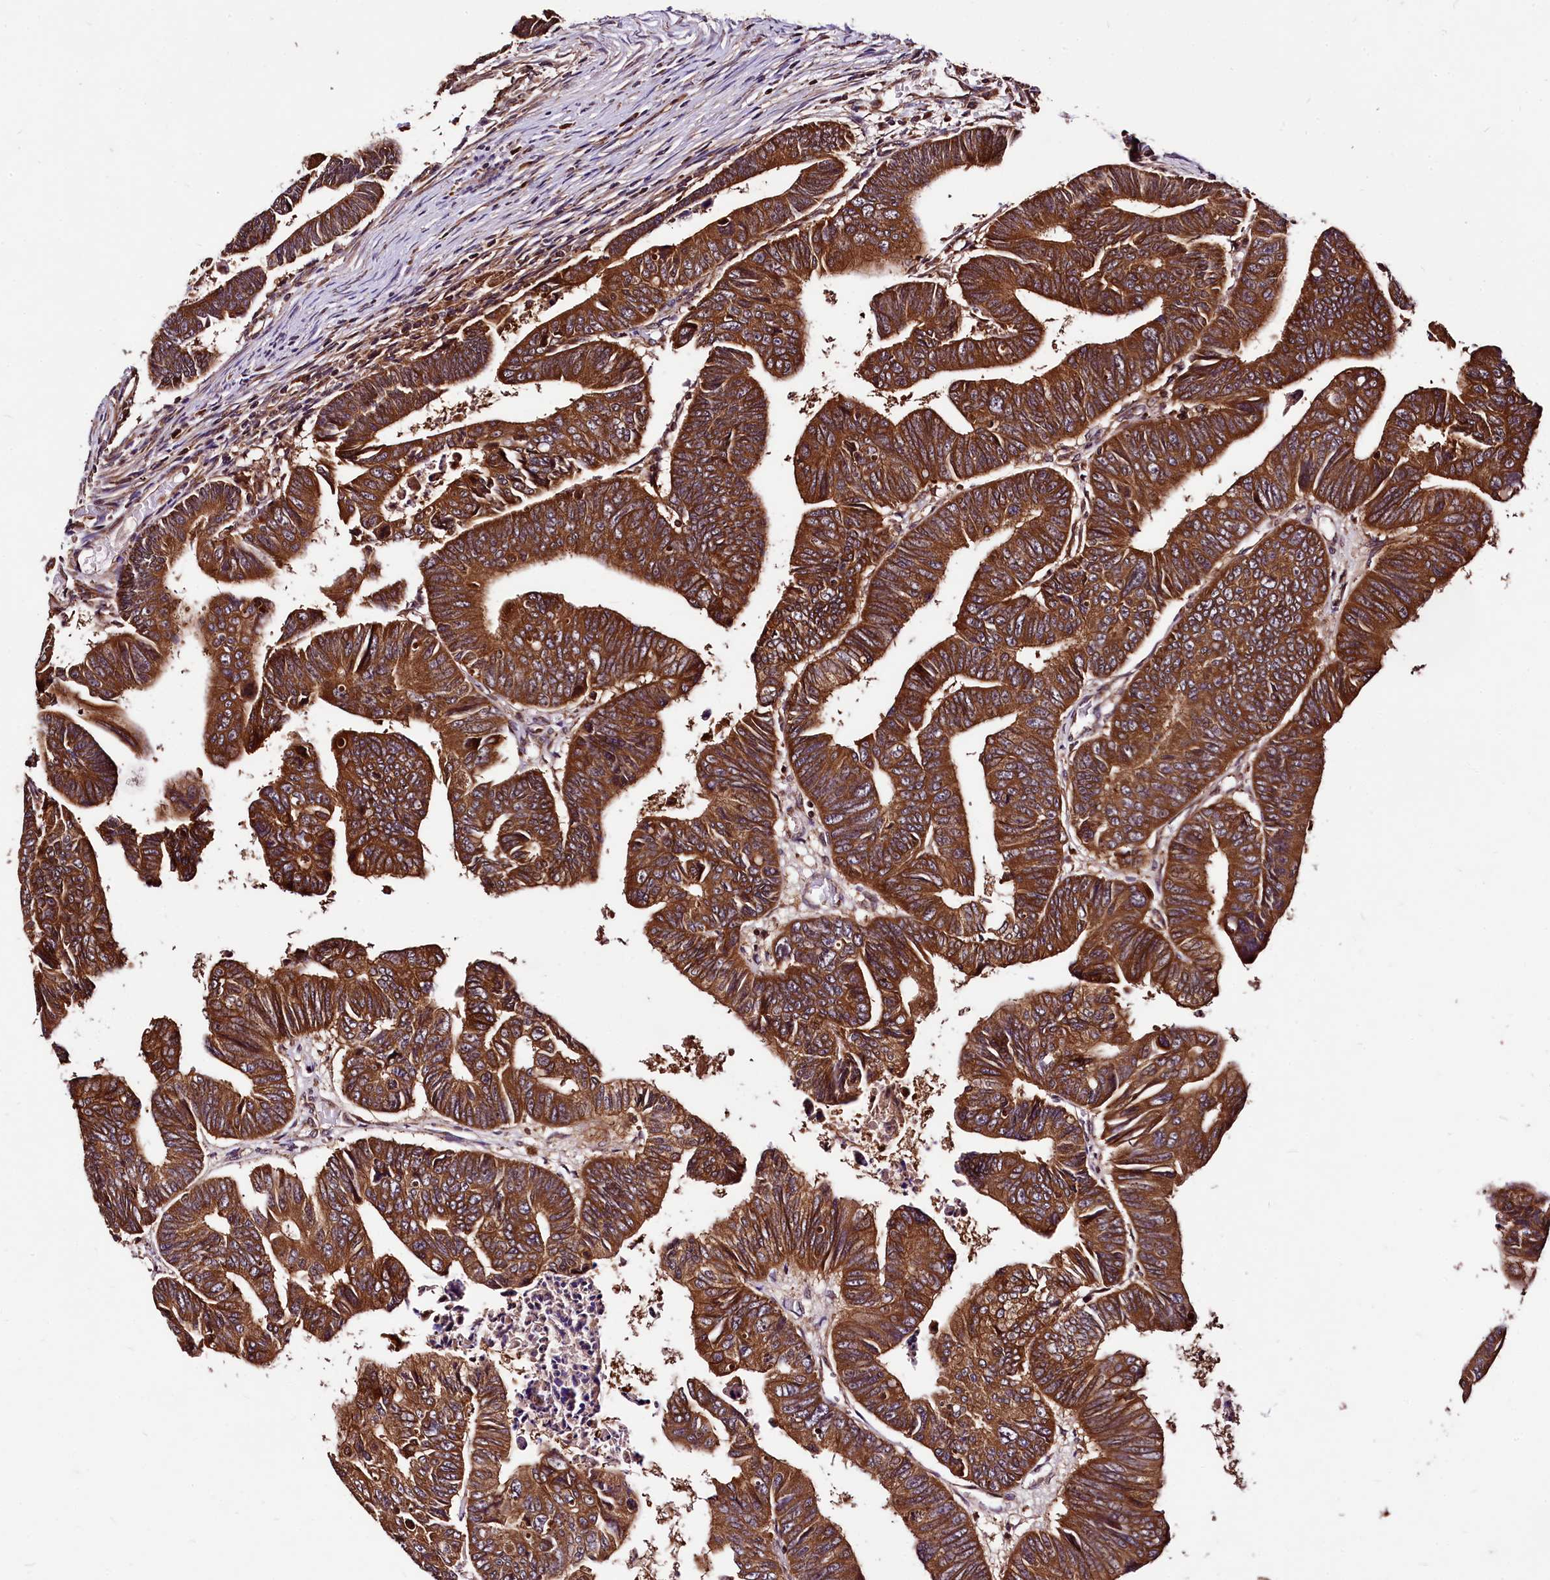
{"staining": {"intensity": "strong", "quantity": ">75%", "location": "cytoplasmic/membranous"}, "tissue": "colorectal cancer", "cell_type": "Tumor cells", "image_type": "cancer", "snomed": [{"axis": "morphology", "description": "Adenocarcinoma, NOS"}, {"axis": "topography", "description": "Rectum"}], "caption": "An immunohistochemistry histopathology image of tumor tissue is shown. Protein staining in brown shows strong cytoplasmic/membranous positivity in colorectal cancer (adenocarcinoma) within tumor cells.", "gene": "LRSAM1", "patient": {"sex": "female", "age": 65}}